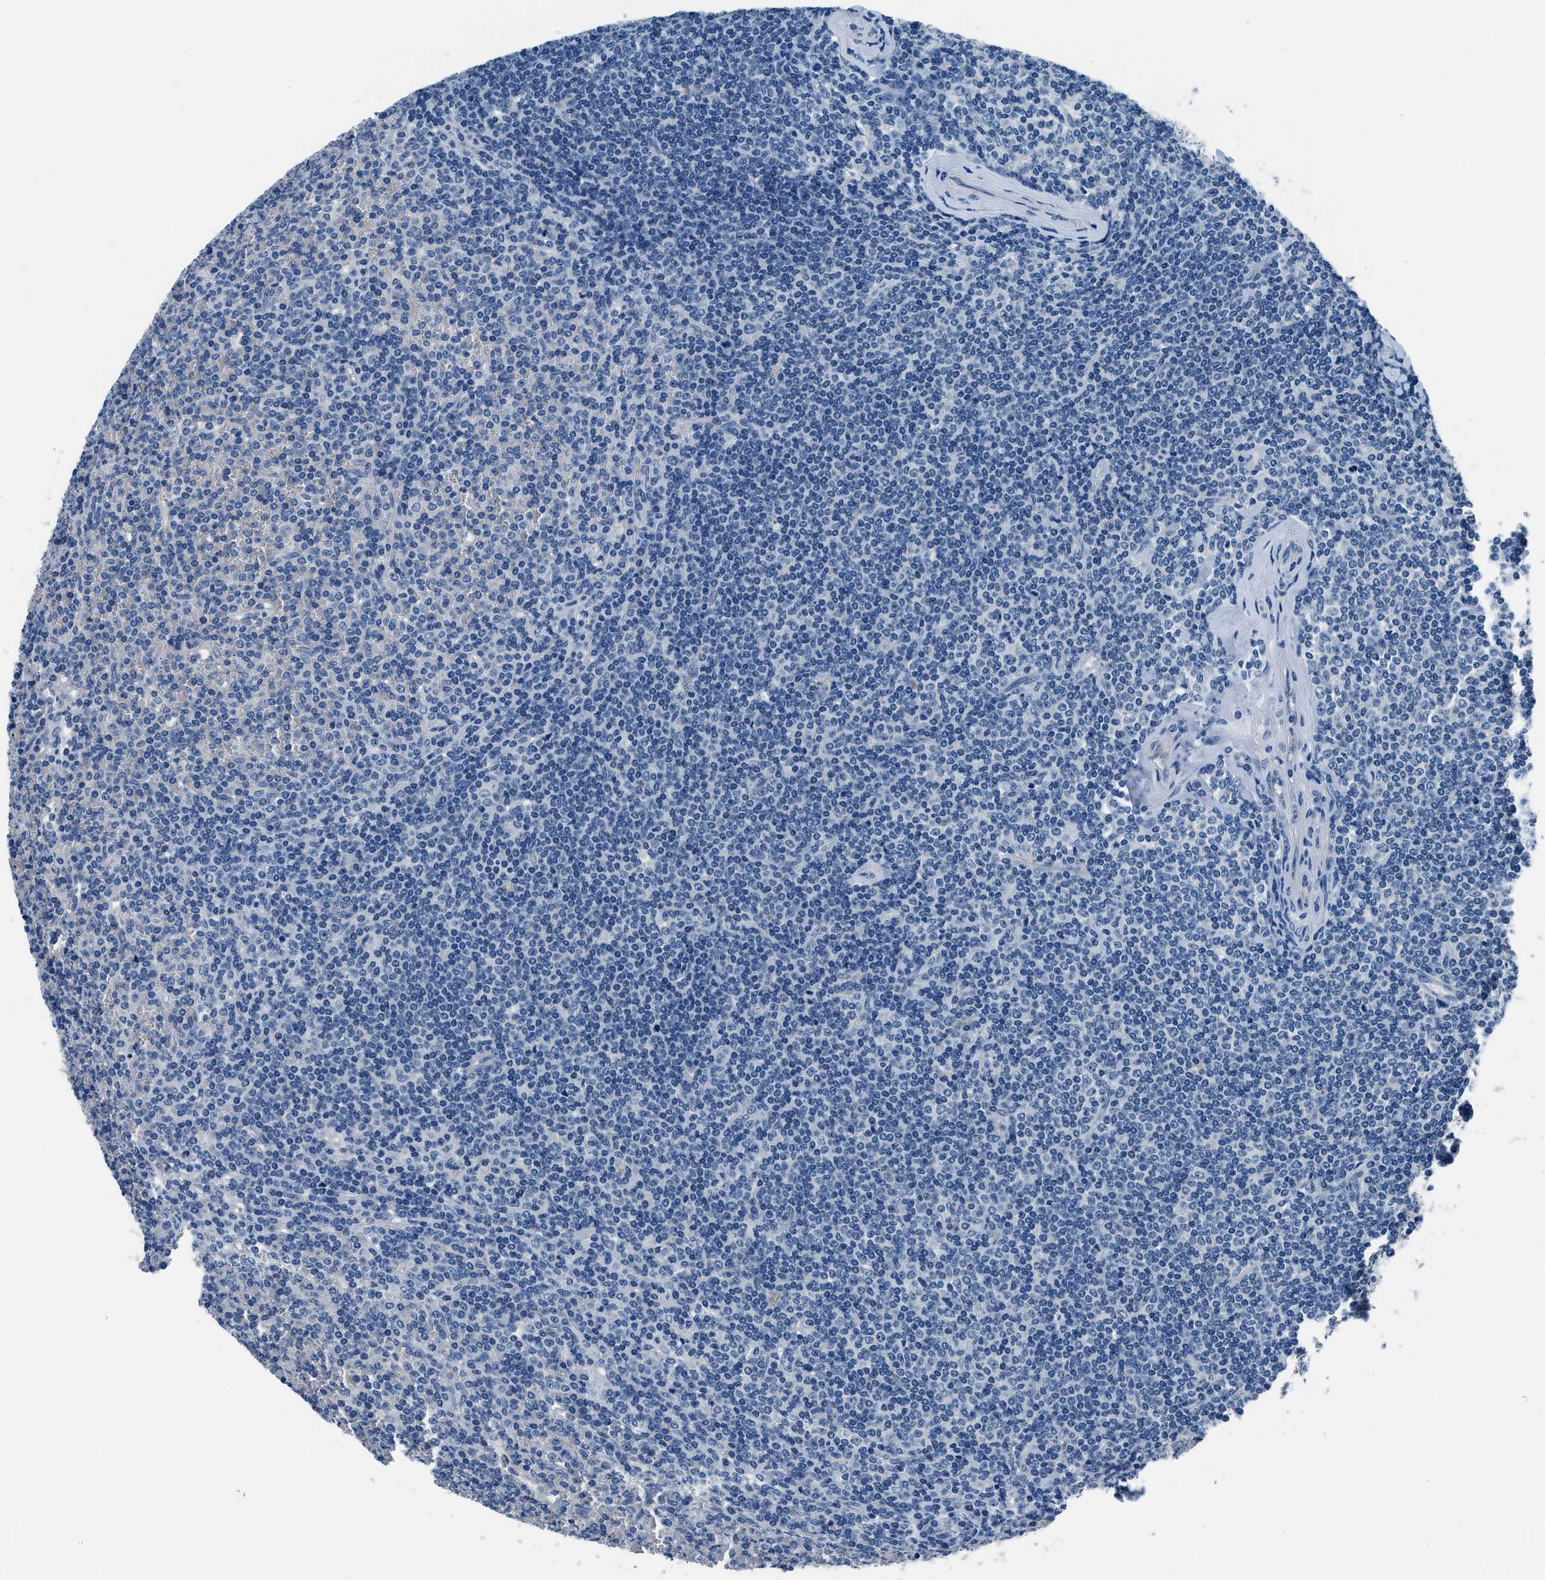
{"staining": {"intensity": "negative", "quantity": "none", "location": "none"}, "tissue": "lymphoma", "cell_type": "Tumor cells", "image_type": "cancer", "snomed": [{"axis": "morphology", "description": "Malignant lymphoma, non-Hodgkin's type, Low grade"}, {"axis": "topography", "description": "Spleen"}], "caption": "An immunohistochemistry (IHC) micrograph of lymphoma is shown. There is no staining in tumor cells of lymphoma.", "gene": "GJA3", "patient": {"sex": "female", "age": 19}}